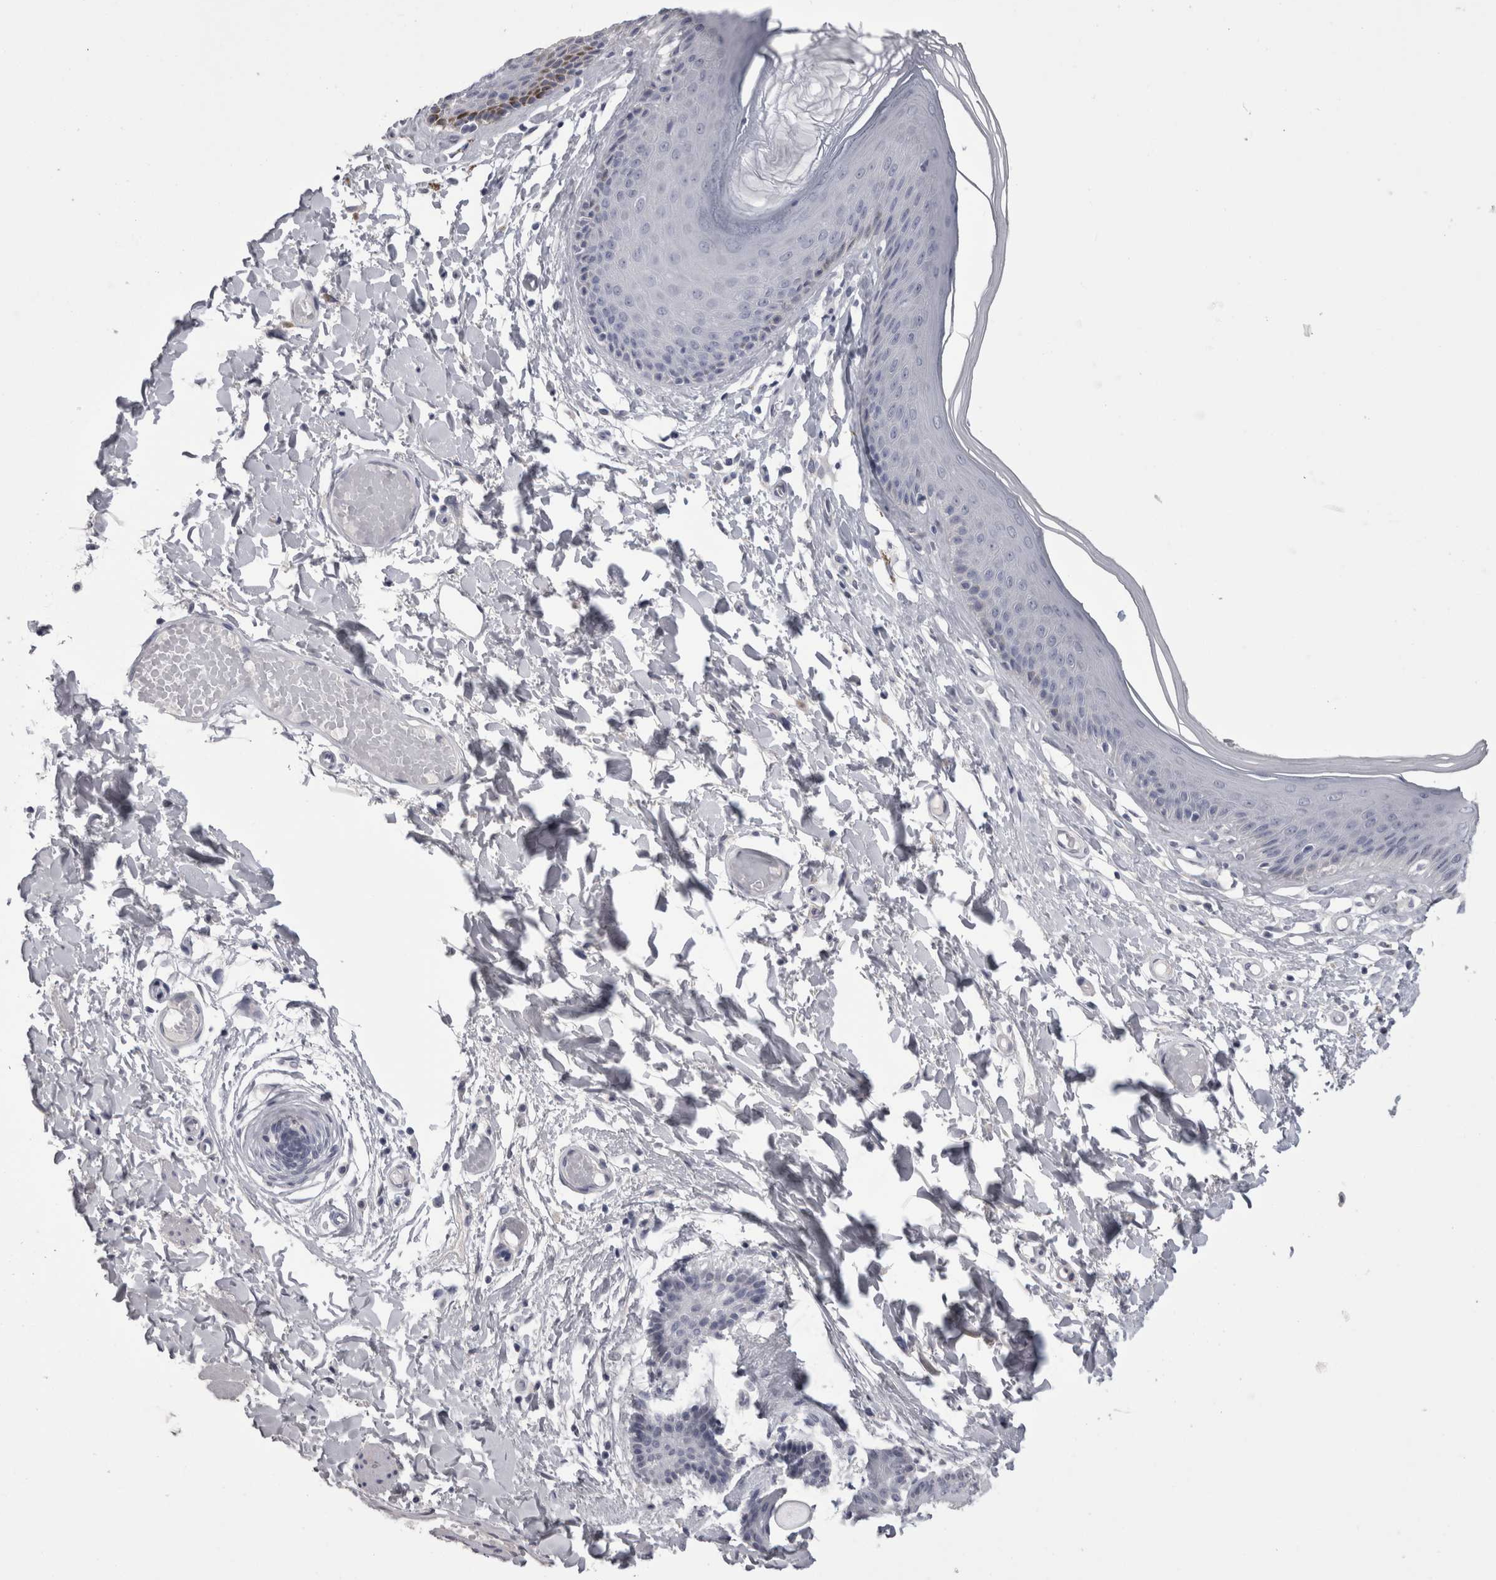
{"staining": {"intensity": "moderate", "quantity": "<25%", "location": "cytoplasmic/membranous"}, "tissue": "skin", "cell_type": "Epidermal cells", "image_type": "normal", "snomed": [{"axis": "morphology", "description": "Normal tissue, NOS"}, {"axis": "topography", "description": "Vulva"}], "caption": "Immunohistochemistry (IHC) image of benign human skin stained for a protein (brown), which displays low levels of moderate cytoplasmic/membranous positivity in about <25% of epidermal cells.", "gene": "AFMID", "patient": {"sex": "female", "age": 73}}